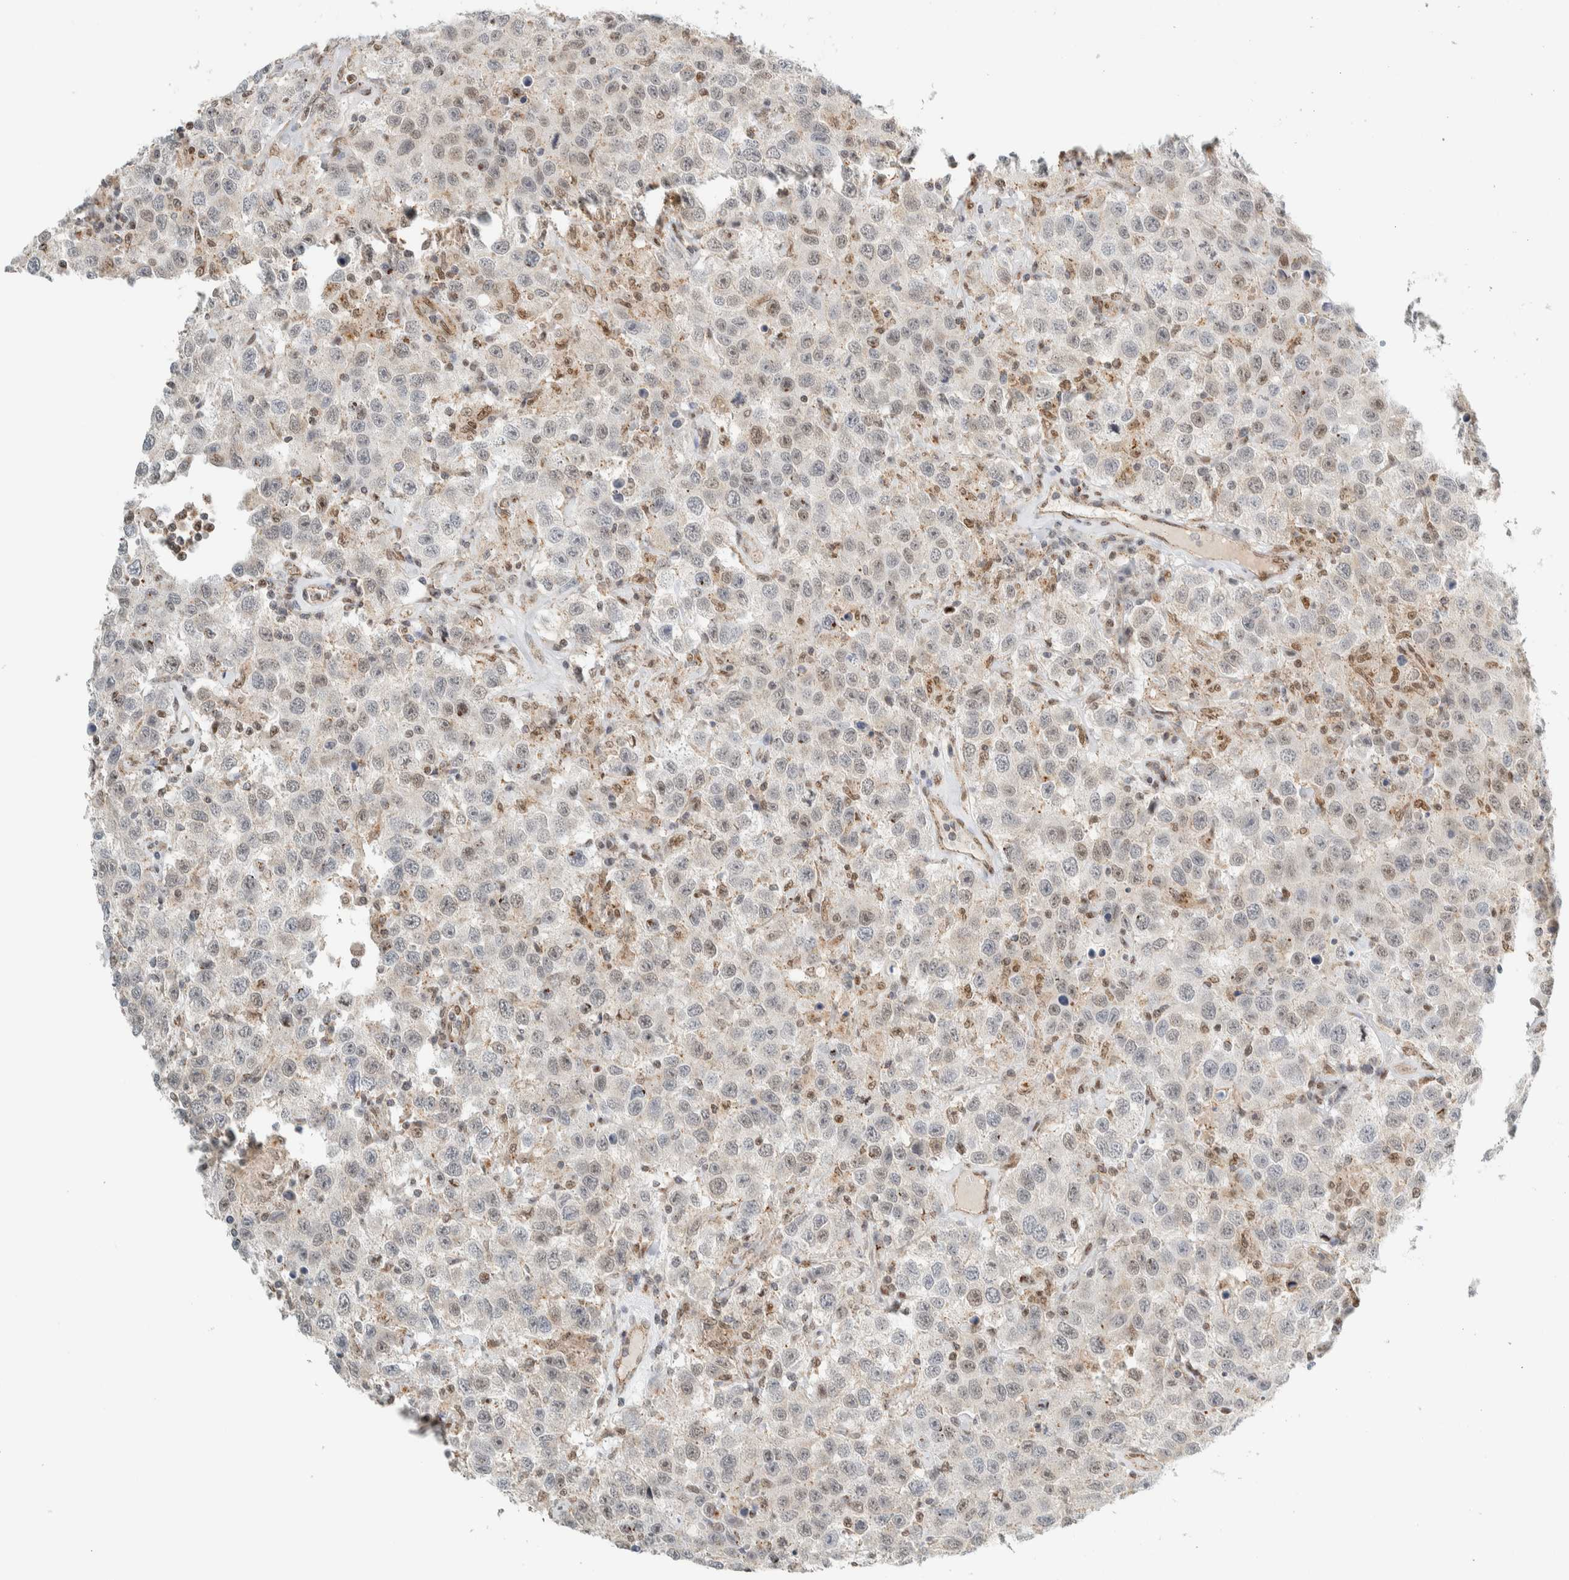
{"staining": {"intensity": "weak", "quantity": "<25%", "location": "nuclear"}, "tissue": "testis cancer", "cell_type": "Tumor cells", "image_type": "cancer", "snomed": [{"axis": "morphology", "description": "Seminoma, NOS"}, {"axis": "topography", "description": "Testis"}], "caption": "The photomicrograph shows no staining of tumor cells in seminoma (testis). (DAB IHC, high magnification).", "gene": "TFE3", "patient": {"sex": "male", "age": 41}}